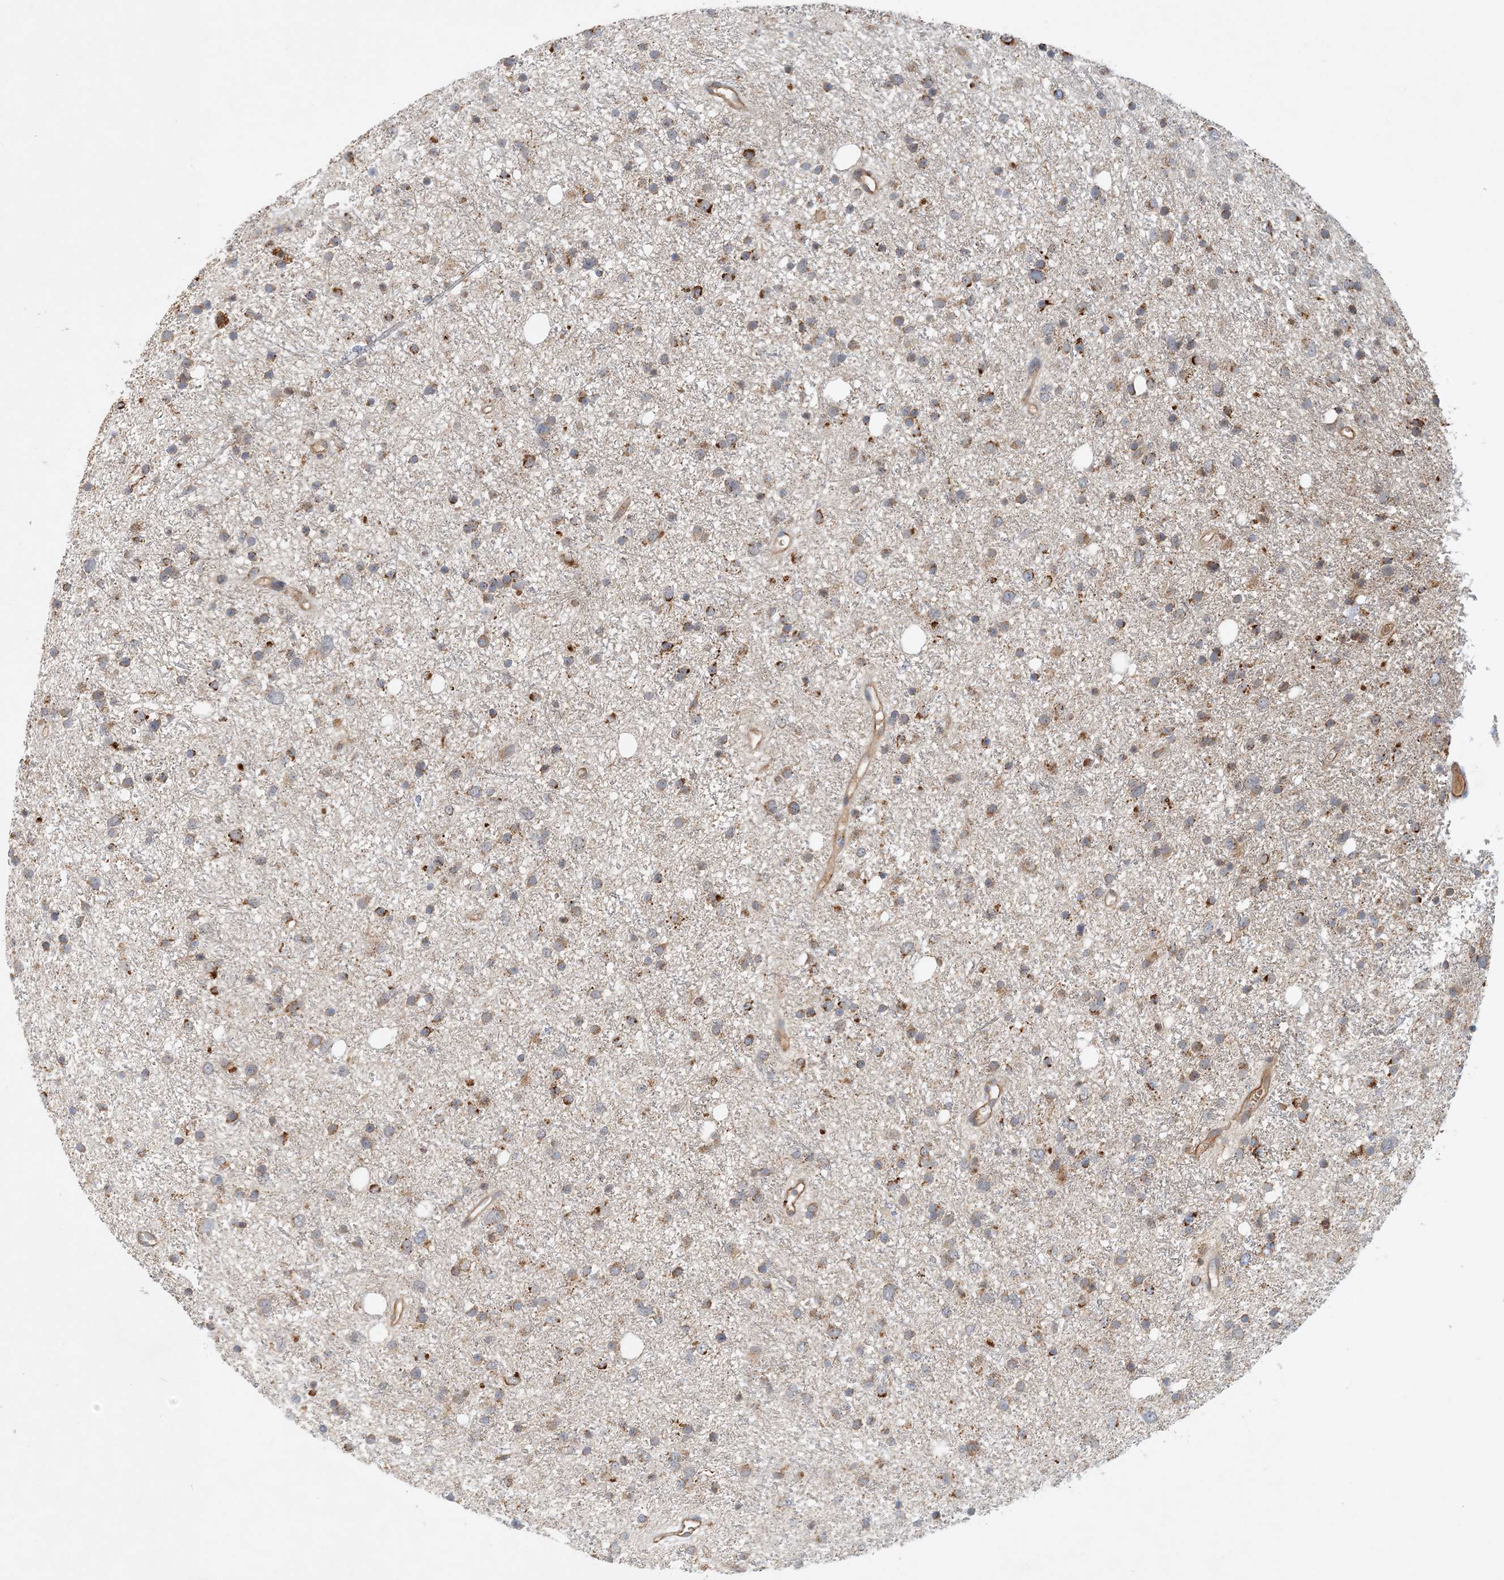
{"staining": {"intensity": "moderate", "quantity": "25%-75%", "location": "cytoplasmic/membranous"}, "tissue": "glioma", "cell_type": "Tumor cells", "image_type": "cancer", "snomed": [{"axis": "morphology", "description": "Glioma, malignant, Low grade"}, {"axis": "topography", "description": "Cerebral cortex"}], "caption": "Tumor cells show moderate cytoplasmic/membranous staining in approximately 25%-75% of cells in glioma.", "gene": "ZBTB3", "patient": {"sex": "female", "age": 39}}